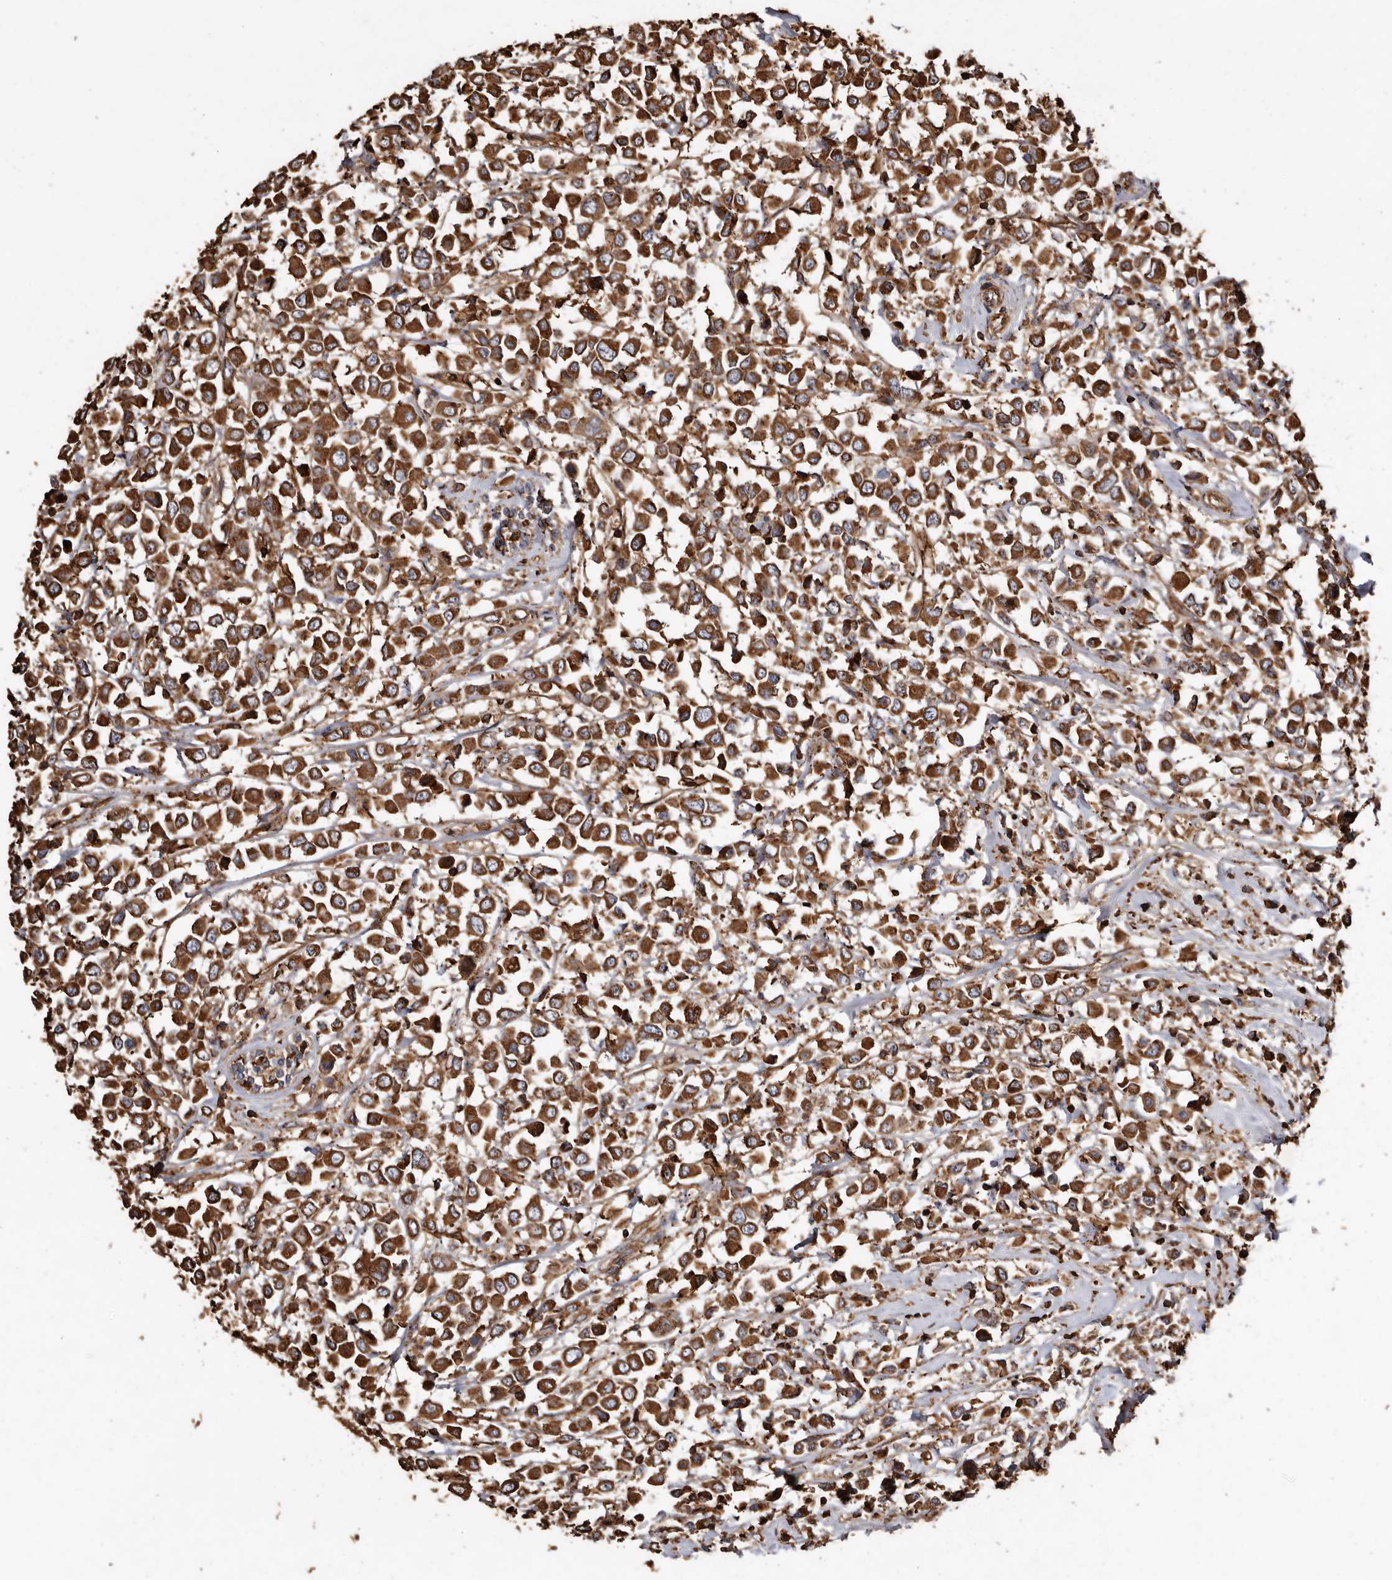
{"staining": {"intensity": "strong", "quantity": ">75%", "location": "cytoplasmic/membranous"}, "tissue": "breast cancer", "cell_type": "Tumor cells", "image_type": "cancer", "snomed": [{"axis": "morphology", "description": "Duct carcinoma"}, {"axis": "topography", "description": "Breast"}], "caption": "Immunohistochemical staining of human breast cancer (invasive ductal carcinoma) displays high levels of strong cytoplasmic/membranous positivity in approximately >75% of tumor cells.", "gene": "COQ8B", "patient": {"sex": "female", "age": 61}}